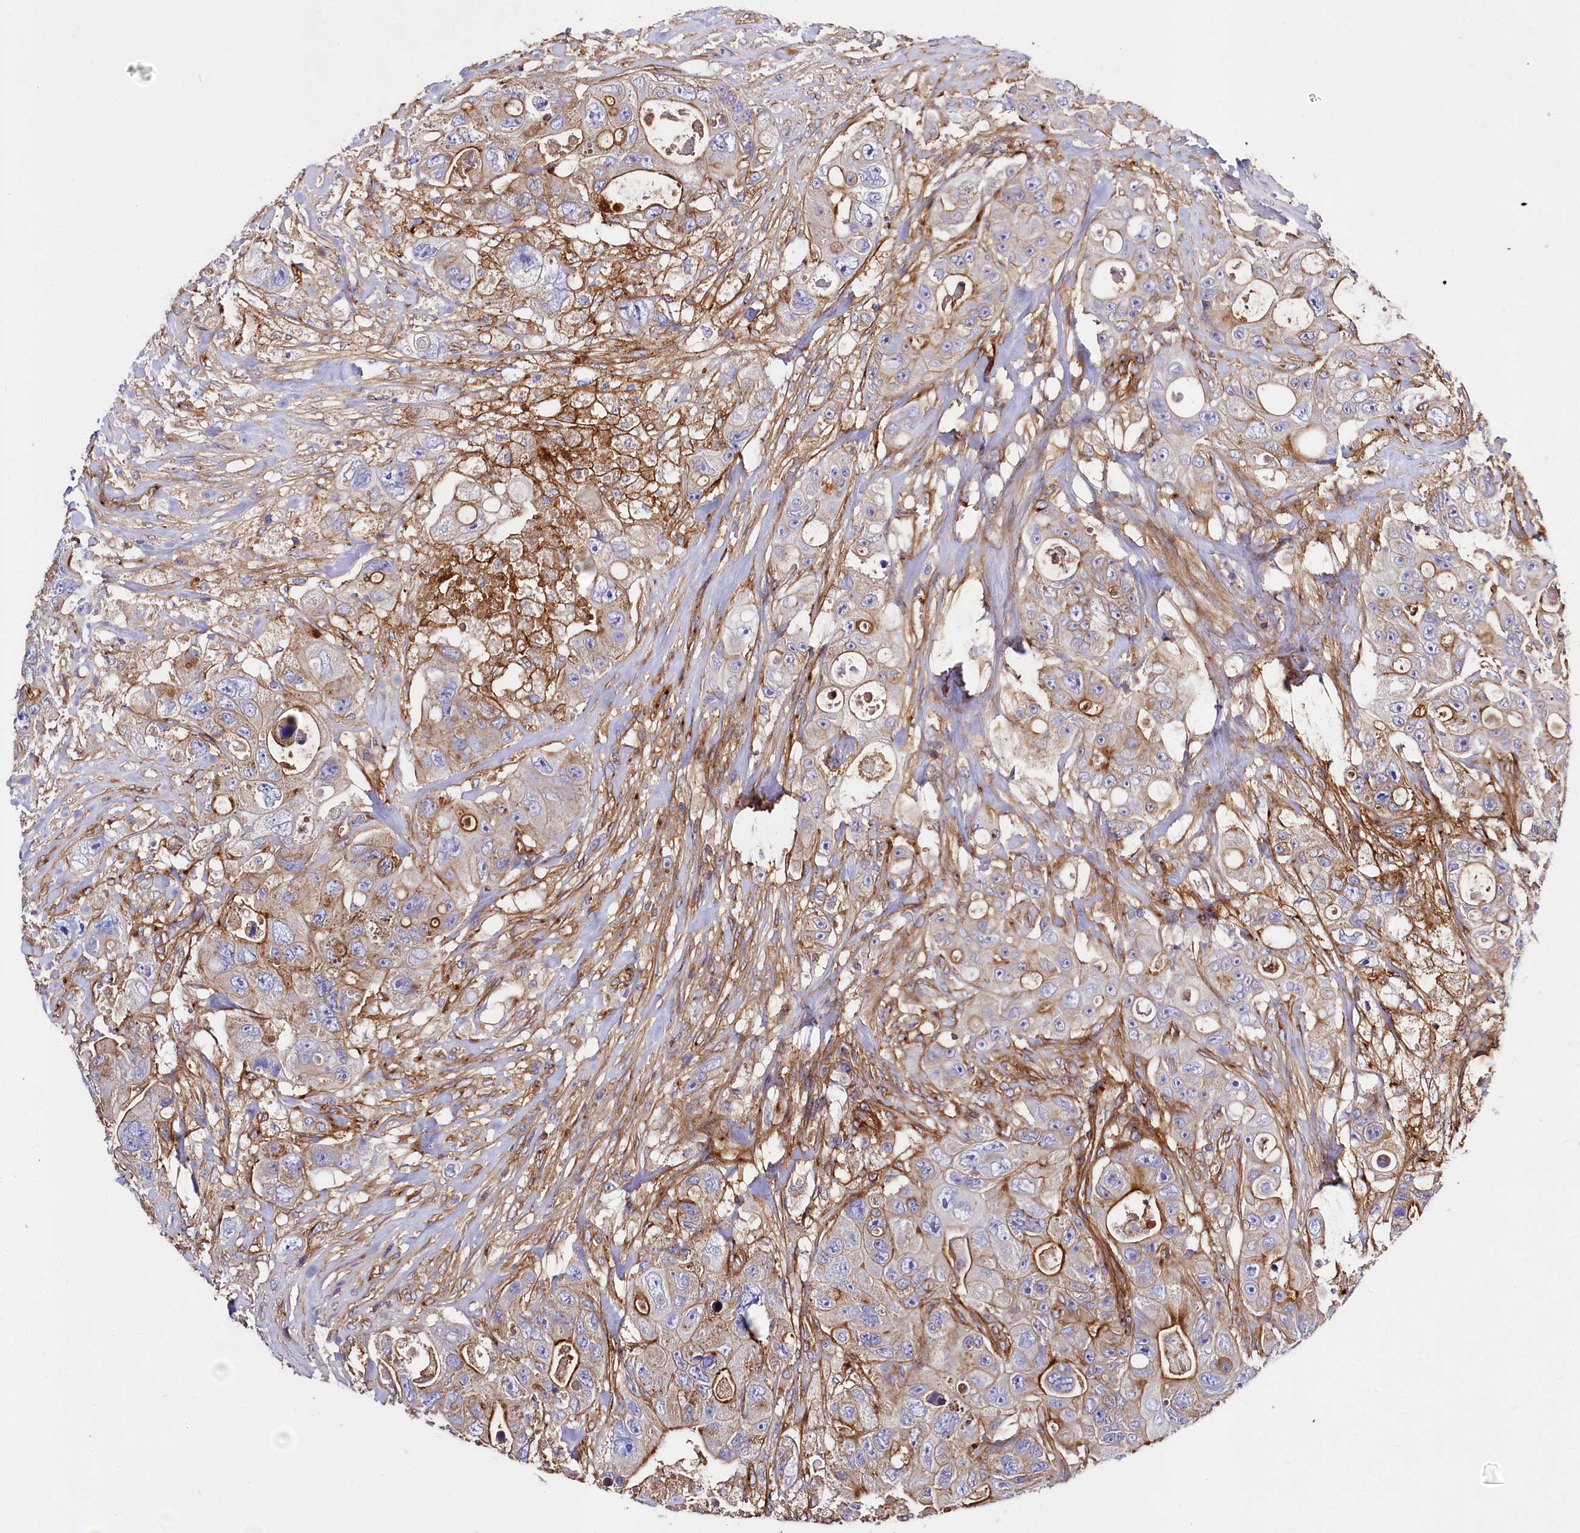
{"staining": {"intensity": "moderate", "quantity": "25%-75%", "location": "cytoplasmic/membranous"}, "tissue": "colorectal cancer", "cell_type": "Tumor cells", "image_type": "cancer", "snomed": [{"axis": "morphology", "description": "Adenocarcinoma, NOS"}, {"axis": "topography", "description": "Colon"}], "caption": "This histopathology image reveals colorectal cancer stained with immunohistochemistry to label a protein in brown. The cytoplasmic/membranous of tumor cells show moderate positivity for the protein. Nuclei are counter-stained blue.", "gene": "ANO6", "patient": {"sex": "female", "age": 46}}